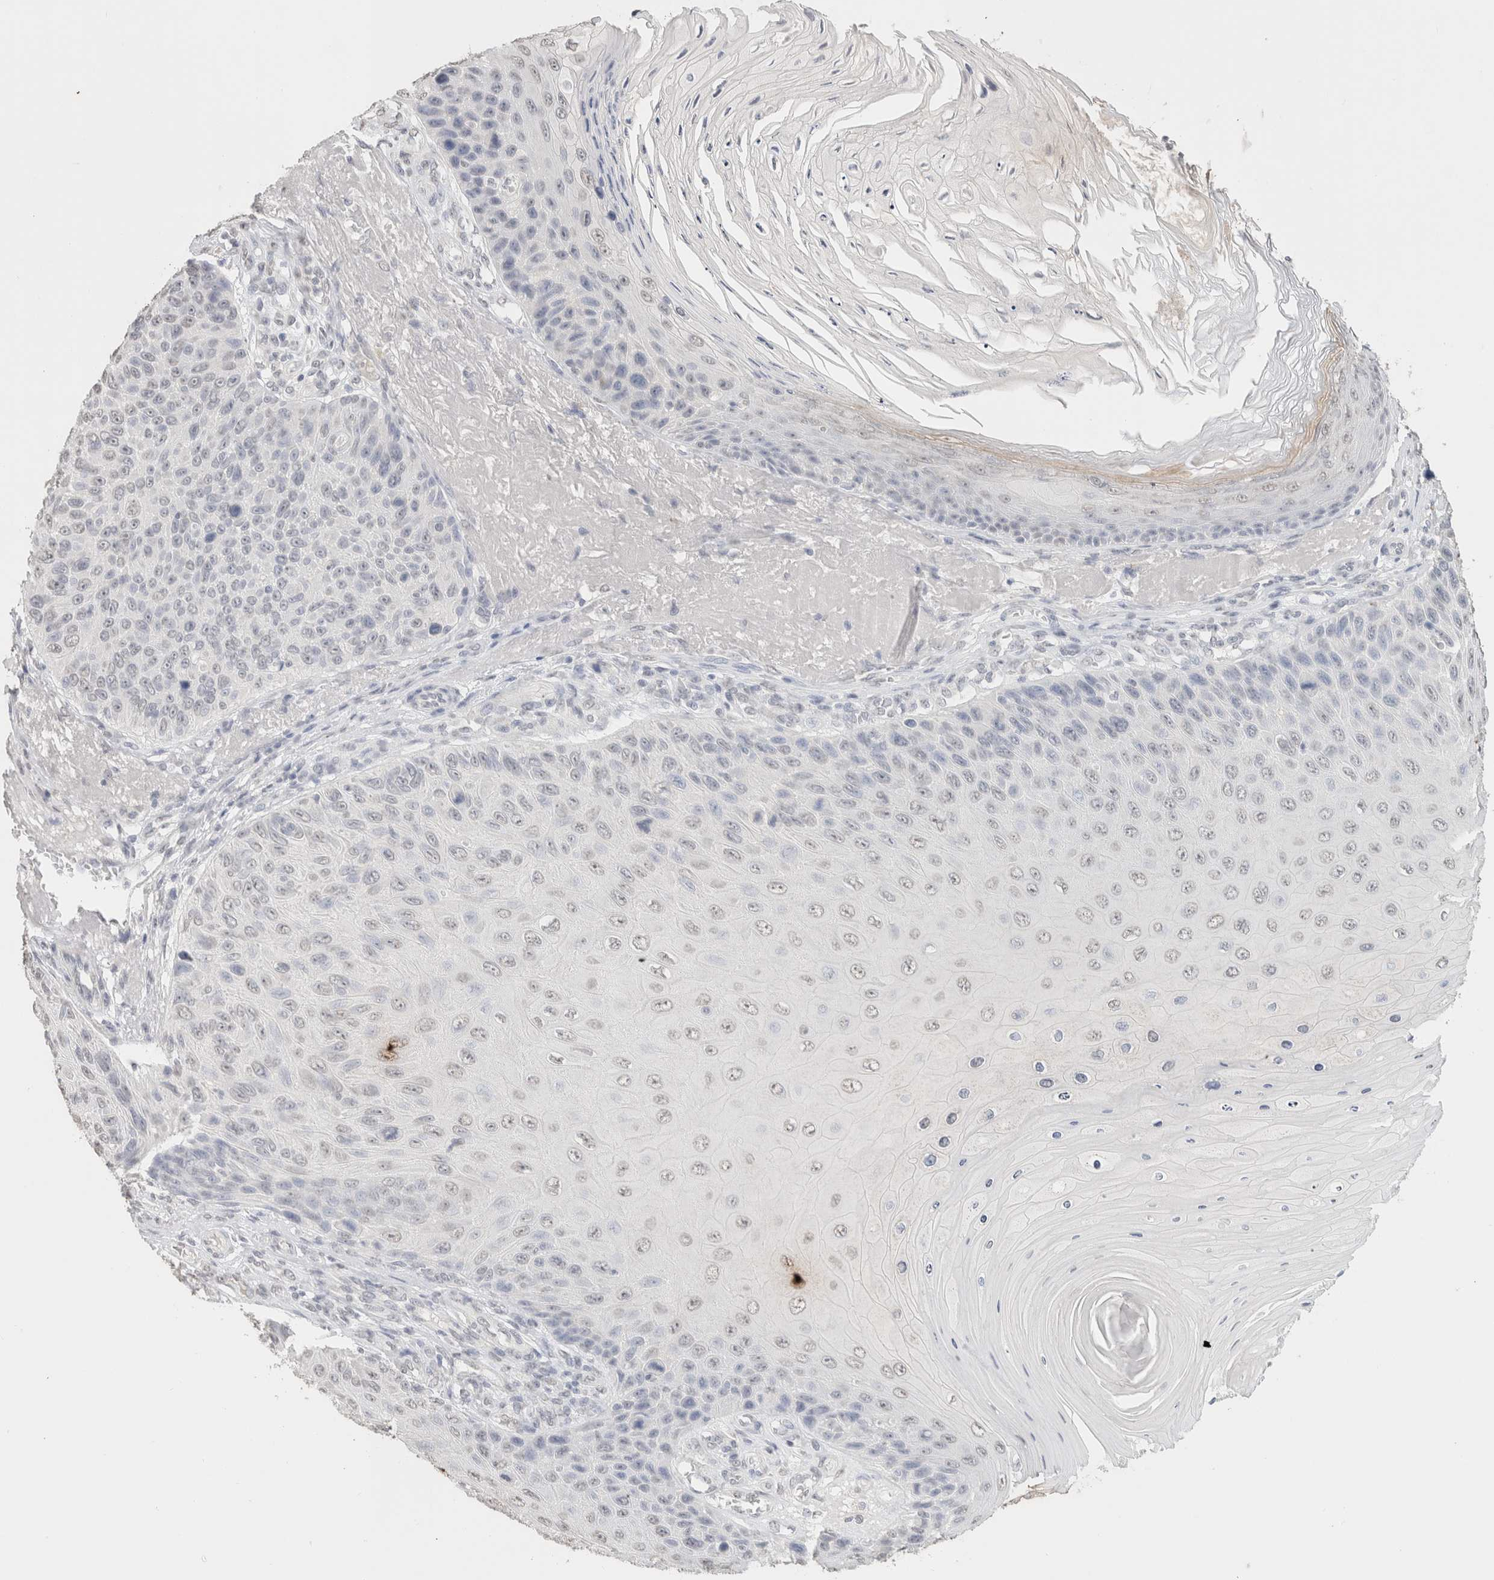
{"staining": {"intensity": "negative", "quantity": "none", "location": "none"}, "tissue": "skin cancer", "cell_type": "Tumor cells", "image_type": "cancer", "snomed": [{"axis": "morphology", "description": "Squamous cell carcinoma, NOS"}, {"axis": "topography", "description": "Skin"}], "caption": "Human skin cancer (squamous cell carcinoma) stained for a protein using immunohistochemistry (IHC) displays no expression in tumor cells.", "gene": "CD80", "patient": {"sex": "female", "age": 88}}